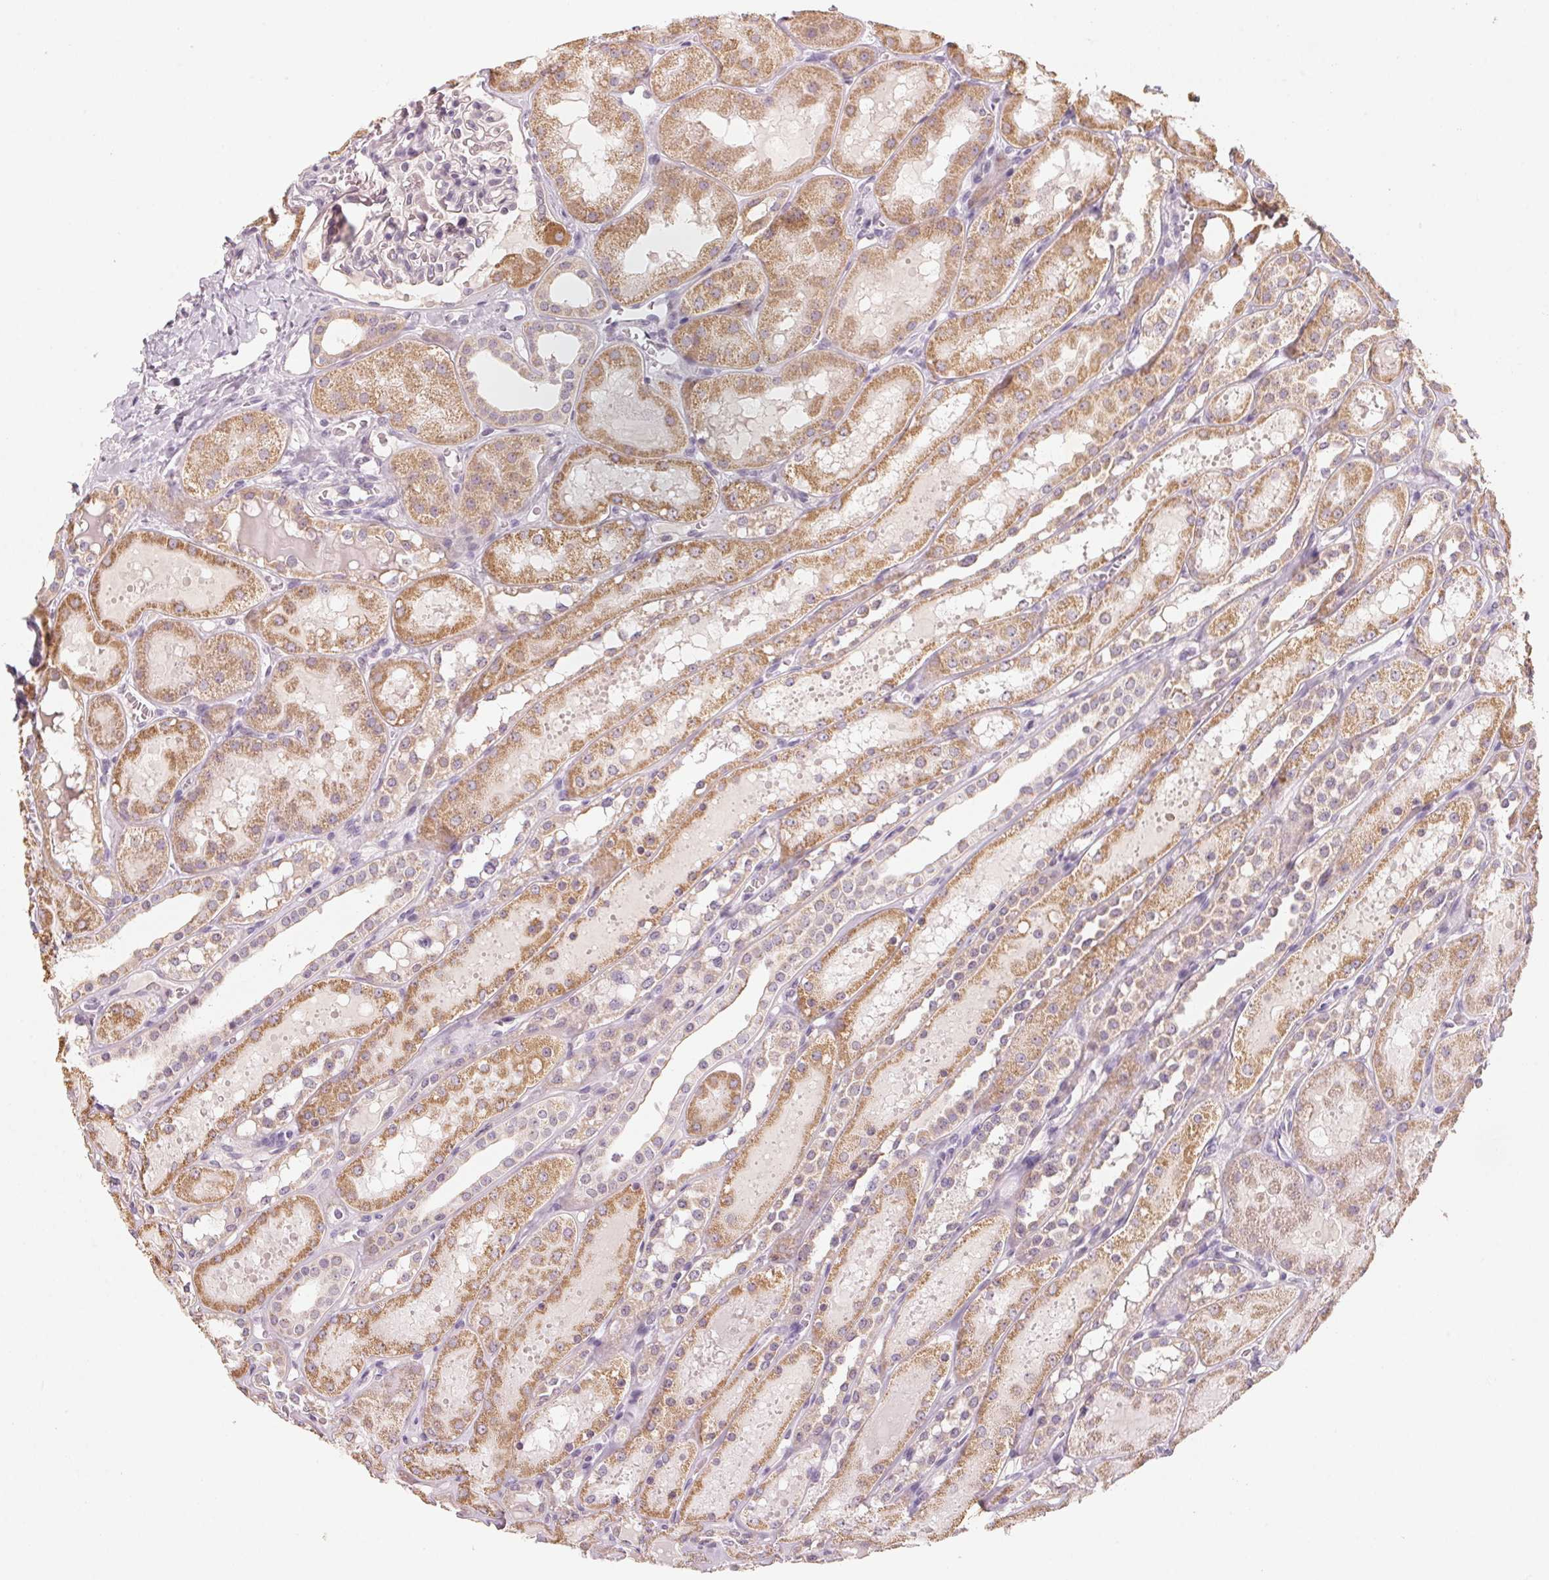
{"staining": {"intensity": "negative", "quantity": "none", "location": "none"}, "tissue": "kidney", "cell_type": "Cells in glomeruli", "image_type": "normal", "snomed": [{"axis": "morphology", "description": "Normal tissue, NOS"}, {"axis": "topography", "description": "Kidney"}, {"axis": "topography", "description": "Urinary bladder"}], "caption": "A high-resolution micrograph shows immunohistochemistry staining of benign kidney, which demonstrates no significant positivity in cells in glomeruli. (Stains: DAB immunohistochemistry (IHC) with hematoxylin counter stain, Microscopy: brightfield microscopy at high magnification).", "gene": "ANKRD31", "patient": {"sex": "male", "age": 16}}